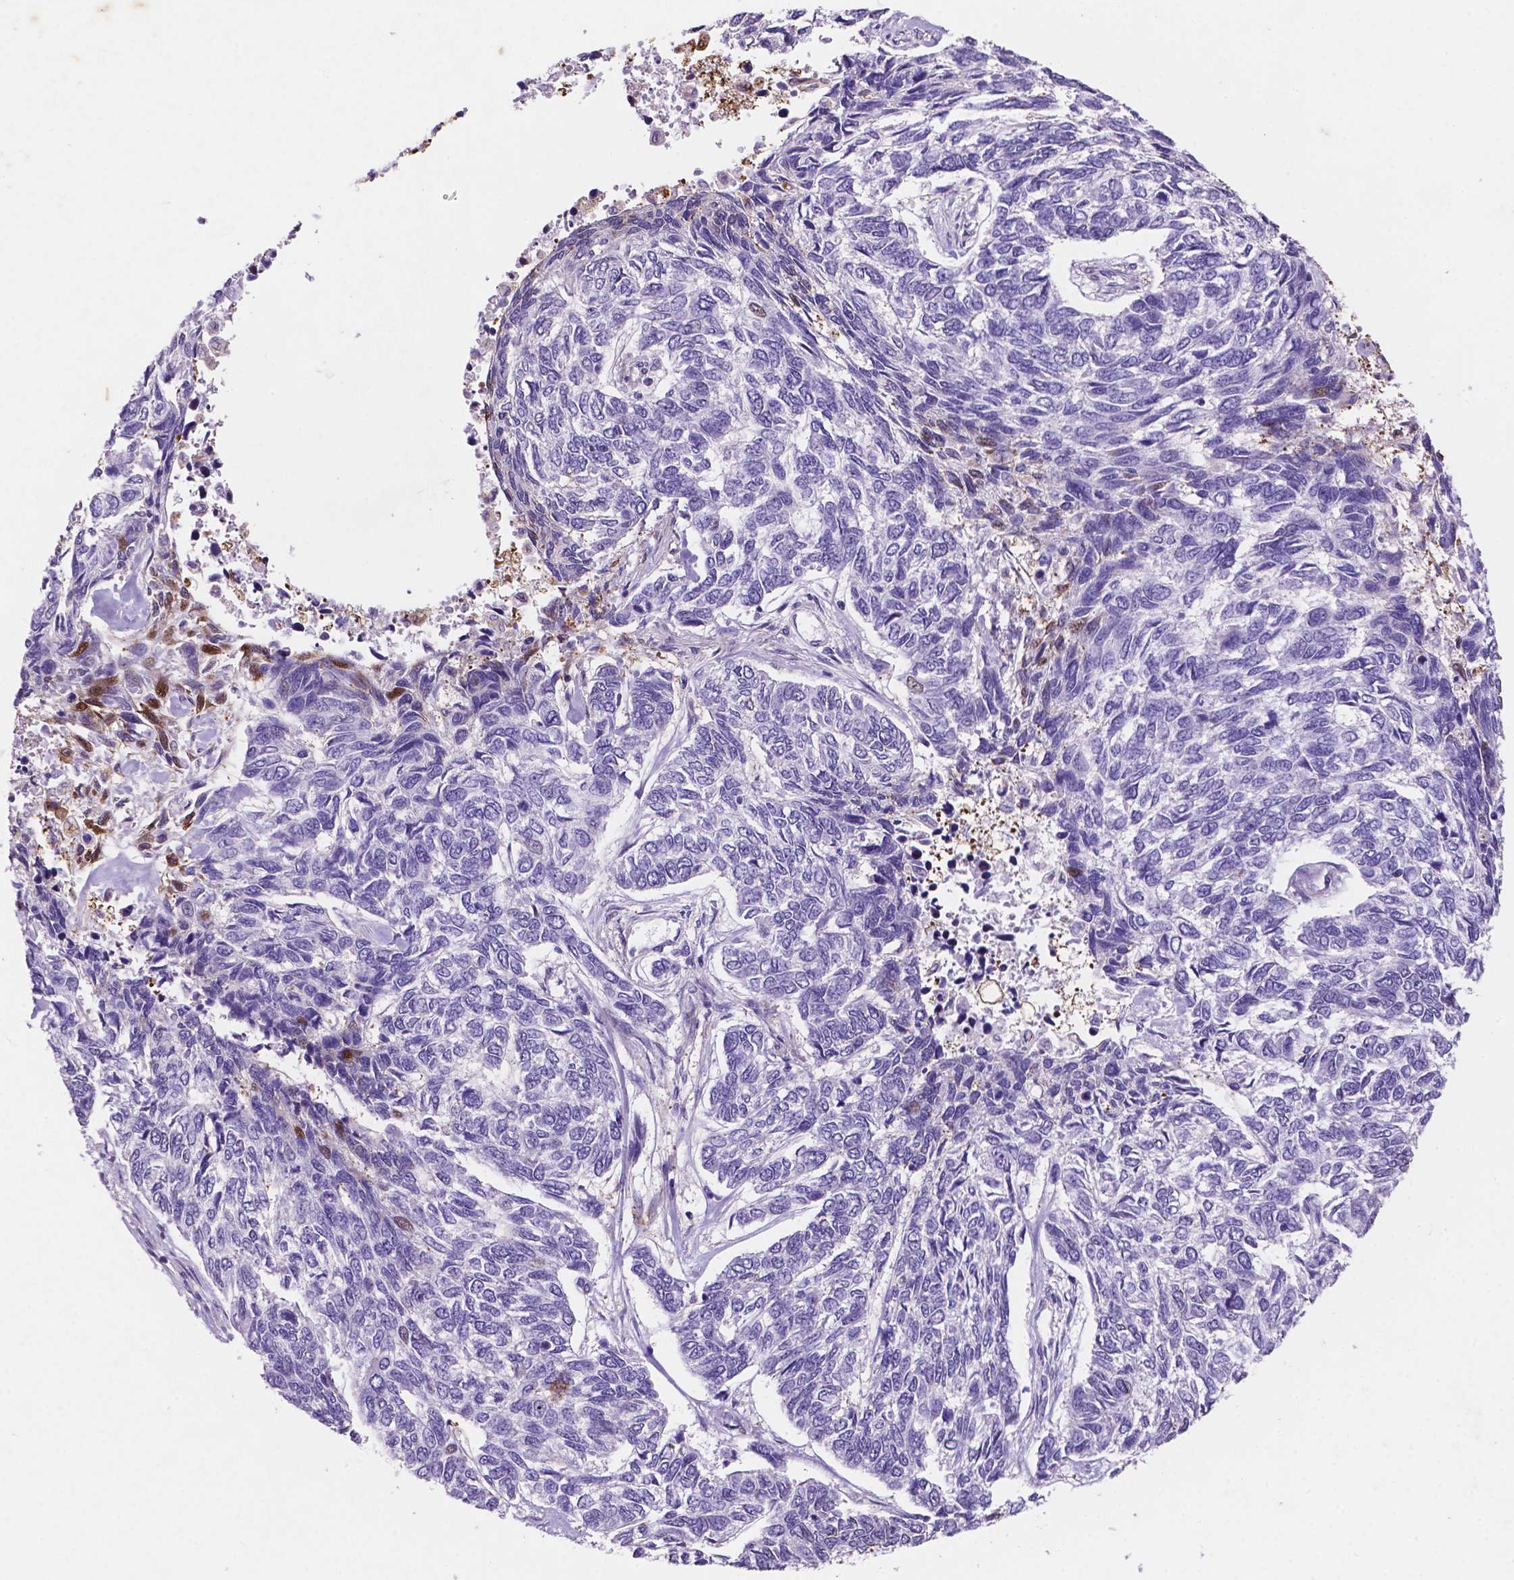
{"staining": {"intensity": "negative", "quantity": "none", "location": "none"}, "tissue": "skin cancer", "cell_type": "Tumor cells", "image_type": "cancer", "snomed": [{"axis": "morphology", "description": "Basal cell carcinoma"}, {"axis": "topography", "description": "Skin"}], "caption": "Tumor cells are negative for brown protein staining in skin cancer (basal cell carcinoma). (Stains: DAB immunohistochemistry (IHC) with hematoxylin counter stain, Microscopy: brightfield microscopy at high magnification).", "gene": "TM4SF20", "patient": {"sex": "female", "age": 65}}